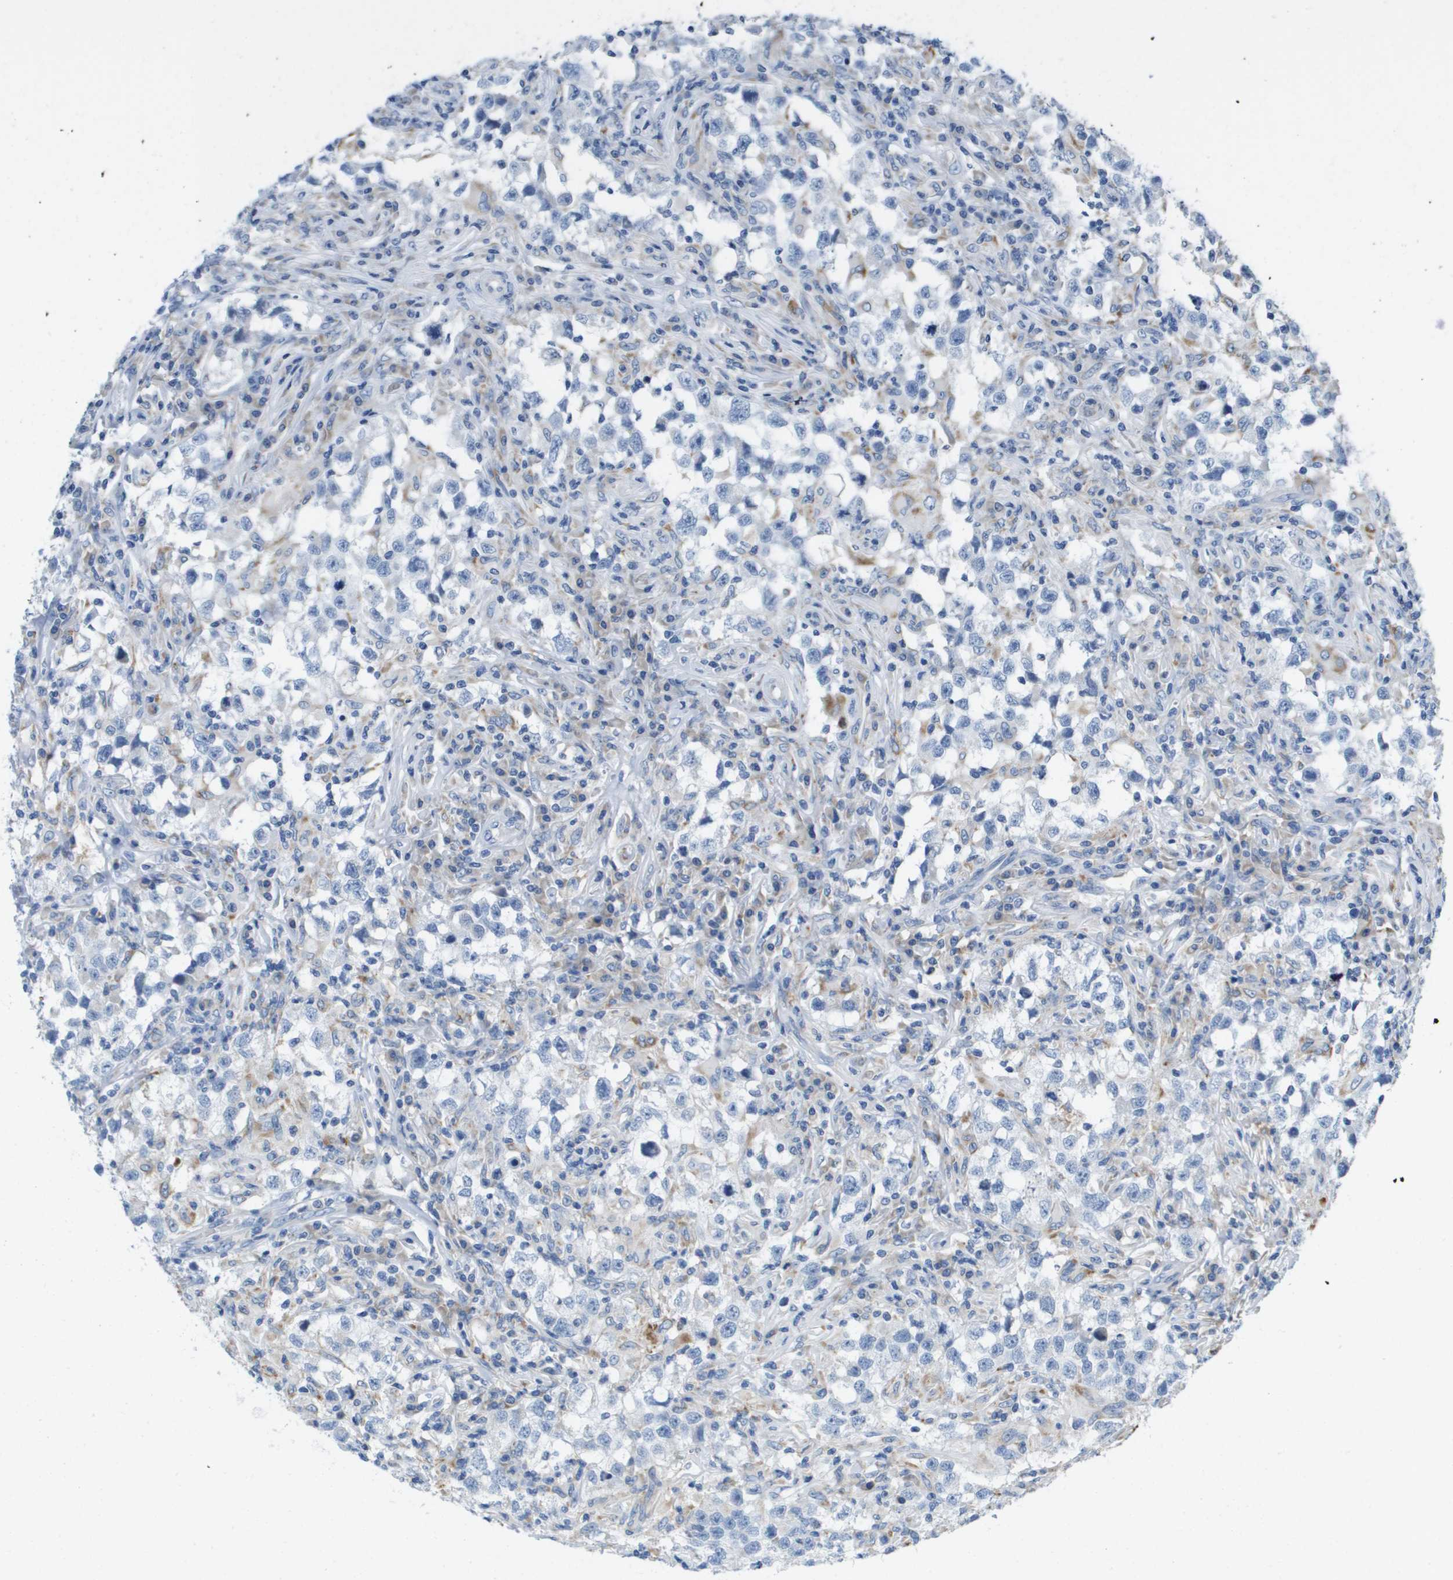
{"staining": {"intensity": "negative", "quantity": "none", "location": "none"}, "tissue": "testis cancer", "cell_type": "Tumor cells", "image_type": "cancer", "snomed": [{"axis": "morphology", "description": "Carcinoma, Embryonal, NOS"}, {"axis": "topography", "description": "Testis"}], "caption": "A photomicrograph of testis embryonal carcinoma stained for a protein reveals no brown staining in tumor cells.", "gene": "PTDSS1", "patient": {"sex": "male", "age": 21}}